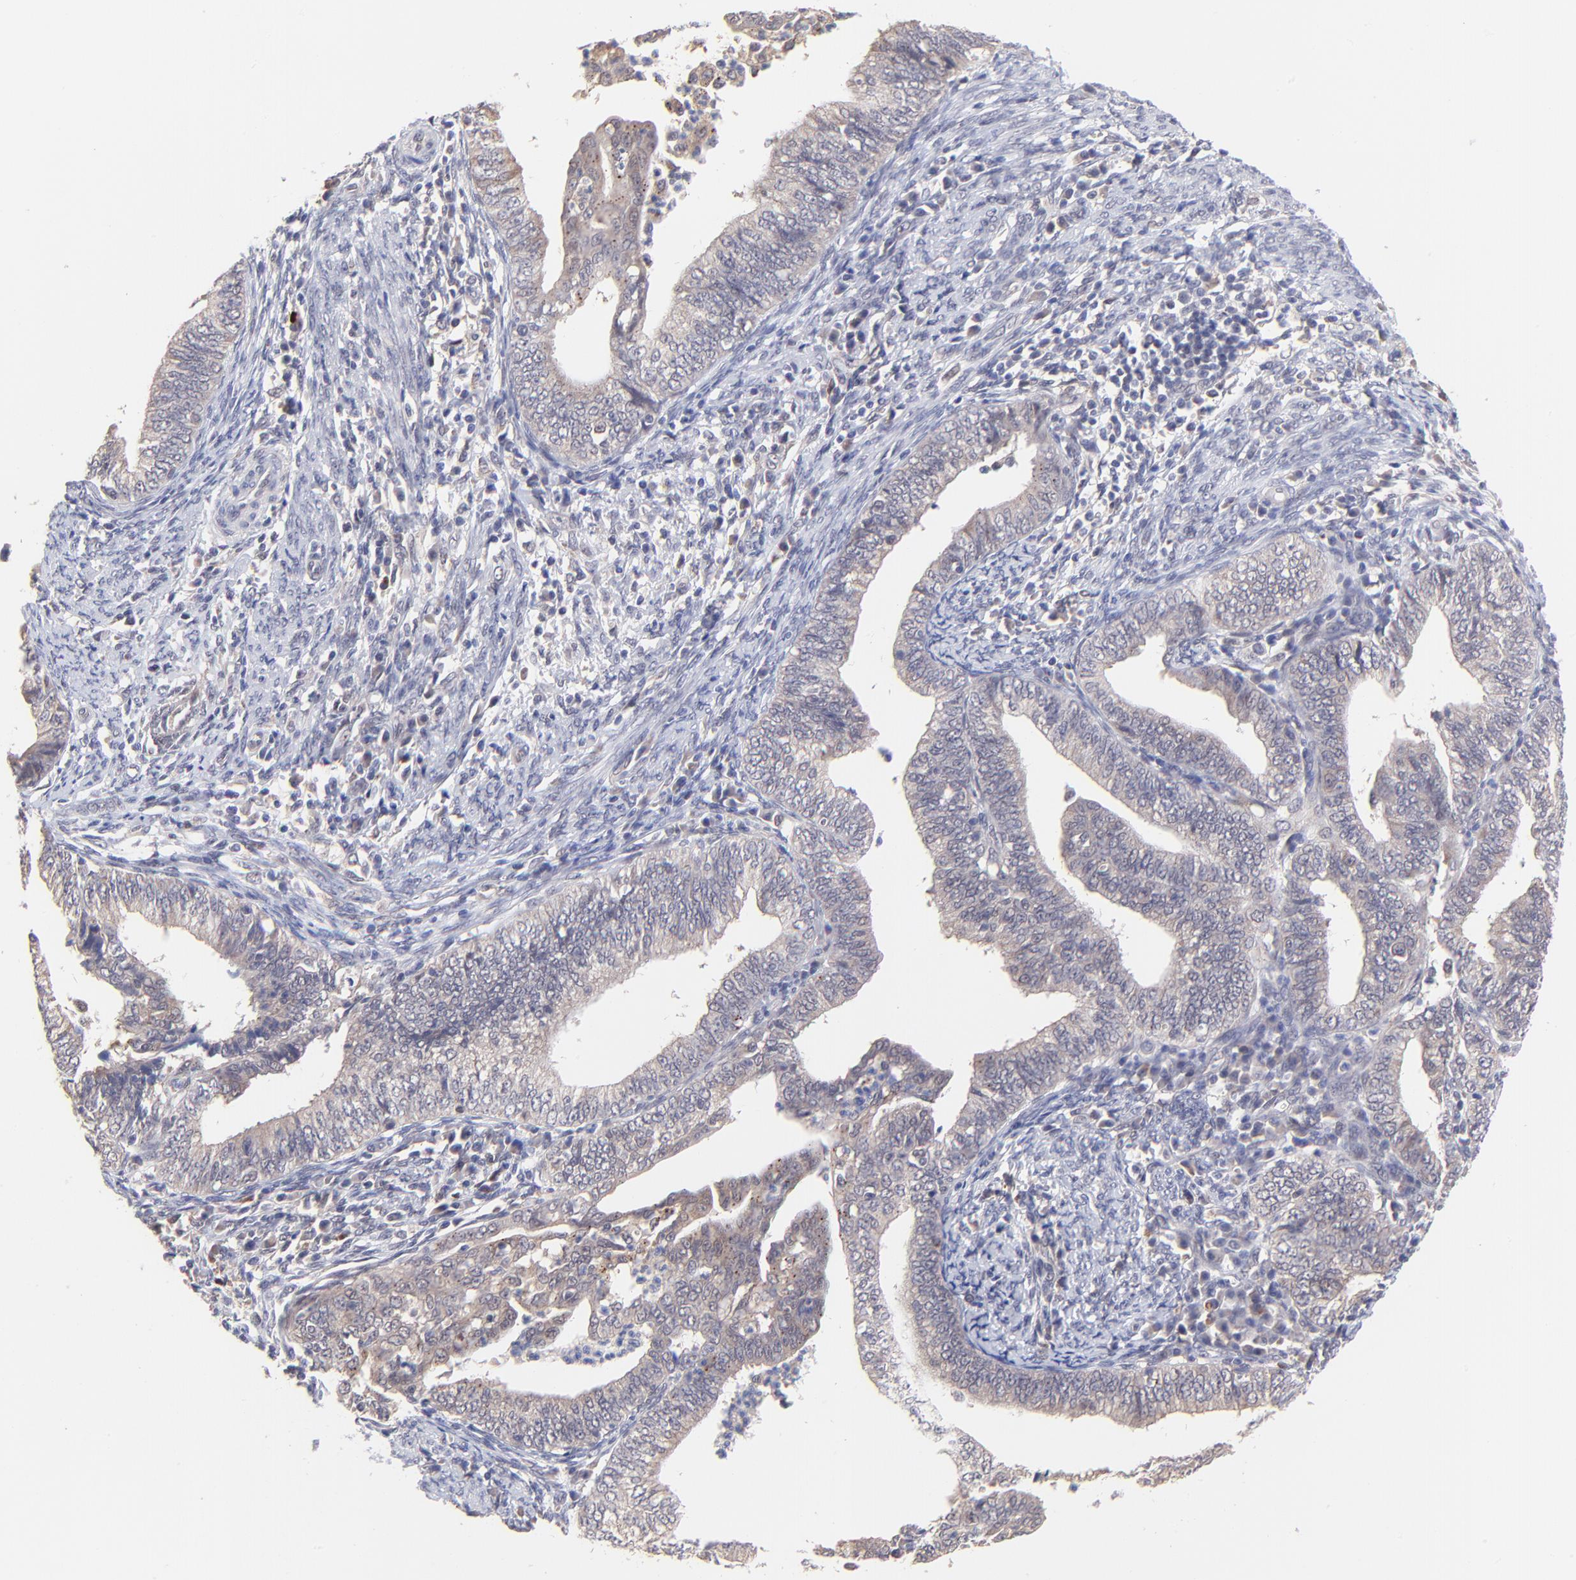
{"staining": {"intensity": "weak", "quantity": ">75%", "location": "cytoplasmic/membranous"}, "tissue": "endometrial cancer", "cell_type": "Tumor cells", "image_type": "cancer", "snomed": [{"axis": "morphology", "description": "Adenocarcinoma, NOS"}, {"axis": "topography", "description": "Endometrium"}], "caption": "Immunohistochemistry (IHC) staining of endometrial cancer, which reveals low levels of weak cytoplasmic/membranous staining in approximately >75% of tumor cells indicating weak cytoplasmic/membranous protein staining. The staining was performed using DAB (3,3'-diaminobenzidine) (brown) for protein detection and nuclei were counterstained in hematoxylin (blue).", "gene": "ZNF747", "patient": {"sex": "female", "age": 66}}